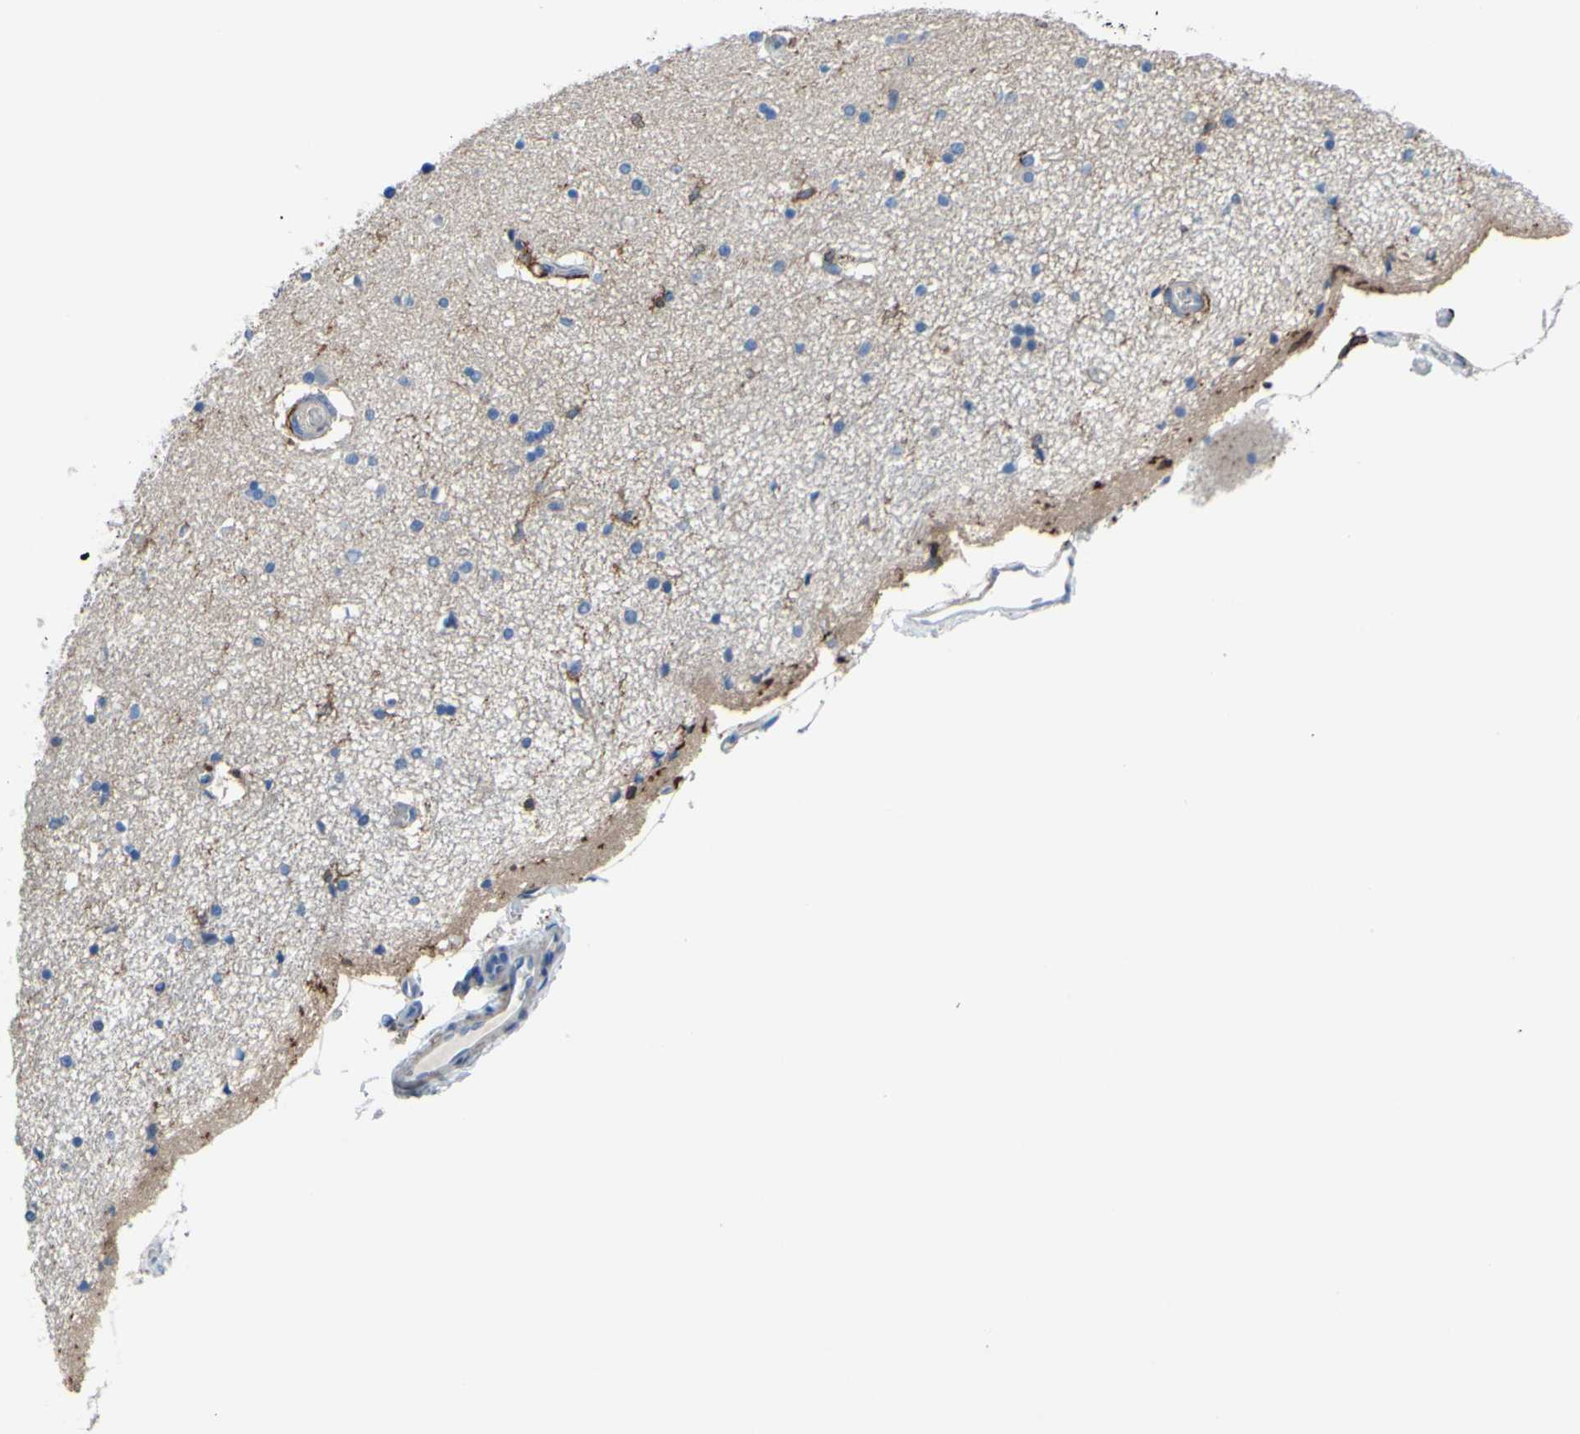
{"staining": {"intensity": "moderate", "quantity": "<25%", "location": "cytoplasmic/membranous"}, "tissue": "hippocampus", "cell_type": "Glial cells", "image_type": "normal", "snomed": [{"axis": "morphology", "description": "Normal tissue, NOS"}, {"axis": "topography", "description": "Hippocampus"}], "caption": "An IHC micrograph of unremarkable tissue is shown. Protein staining in brown highlights moderate cytoplasmic/membranous positivity in hippocampus within glial cells.", "gene": "FCGR2A", "patient": {"sex": "female", "age": 54}}